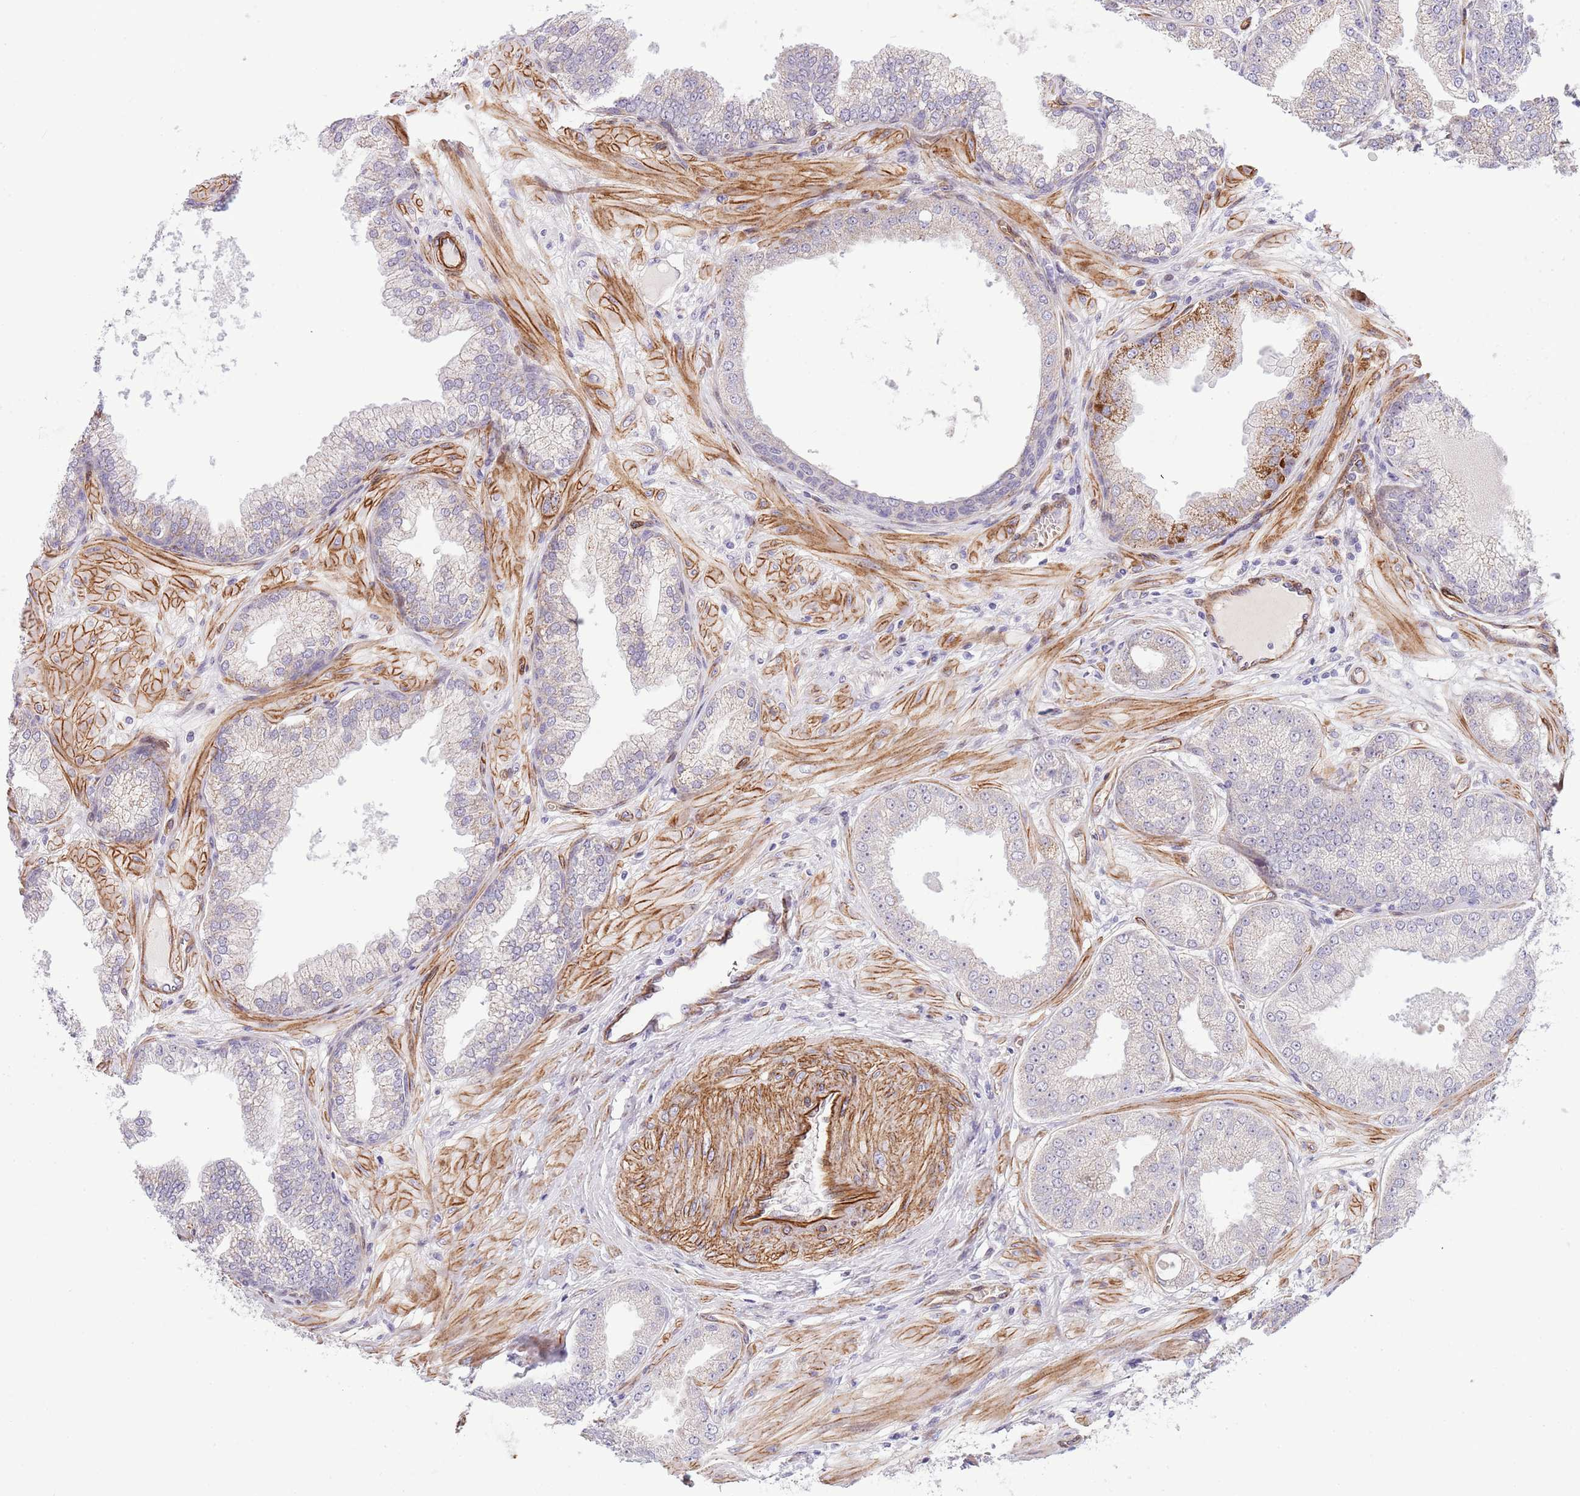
{"staining": {"intensity": "negative", "quantity": "none", "location": "none"}, "tissue": "prostate cancer", "cell_type": "Tumor cells", "image_type": "cancer", "snomed": [{"axis": "morphology", "description": "Adenocarcinoma, Low grade"}, {"axis": "topography", "description": "Prostate"}], "caption": "Prostate adenocarcinoma (low-grade) stained for a protein using IHC shows no staining tumor cells.", "gene": "NEK3", "patient": {"sex": "male", "age": 55}}